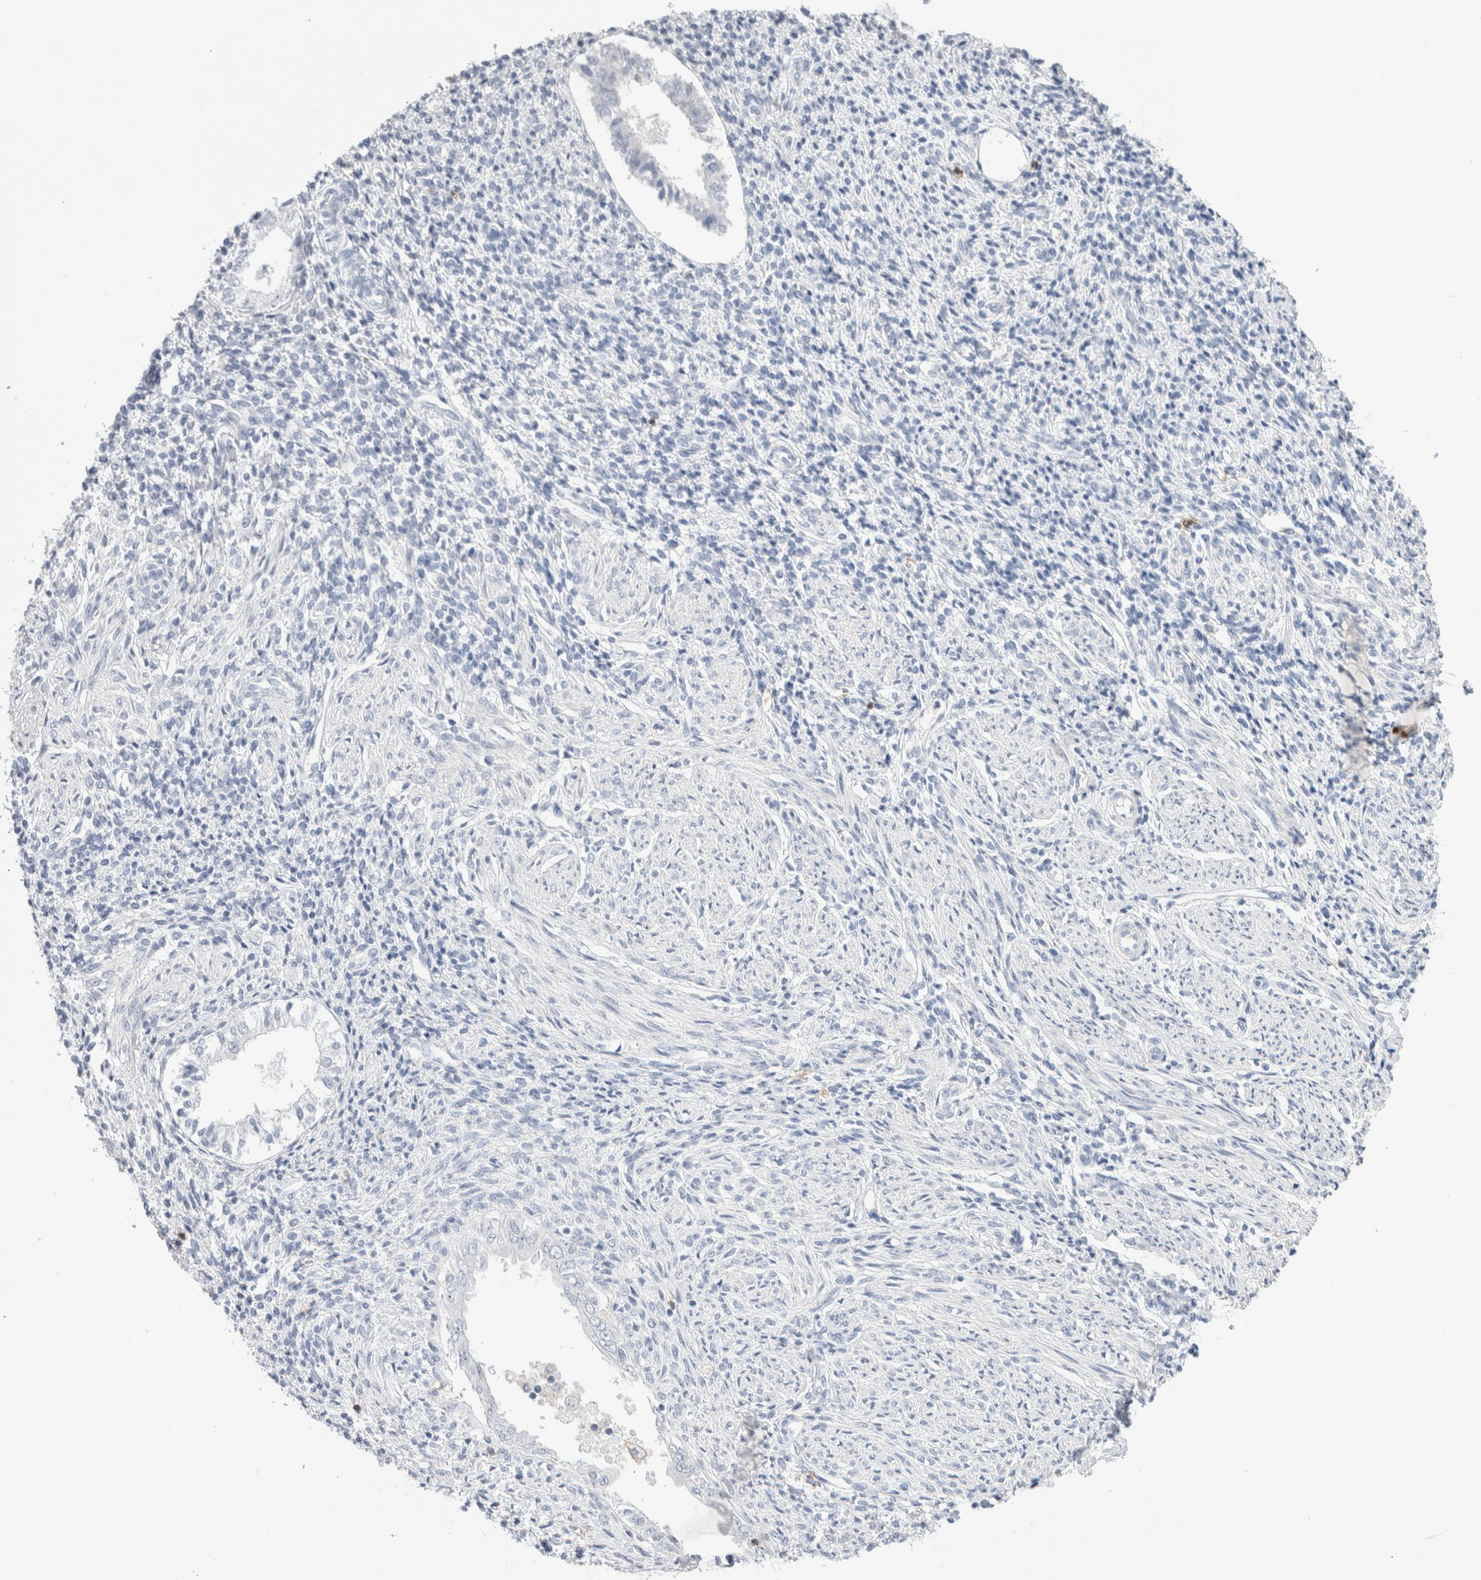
{"staining": {"intensity": "negative", "quantity": "none", "location": "none"}, "tissue": "endometrium", "cell_type": "Cells in endometrial stroma", "image_type": "normal", "snomed": [{"axis": "morphology", "description": "Normal tissue, NOS"}, {"axis": "topography", "description": "Endometrium"}], "caption": "Cells in endometrial stroma show no significant protein staining in benign endometrium. (DAB immunohistochemistry (IHC) visualized using brightfield microscopy, high magnification).", "gene": "CD38", "patient": {"sex": "female", "age": 66}}